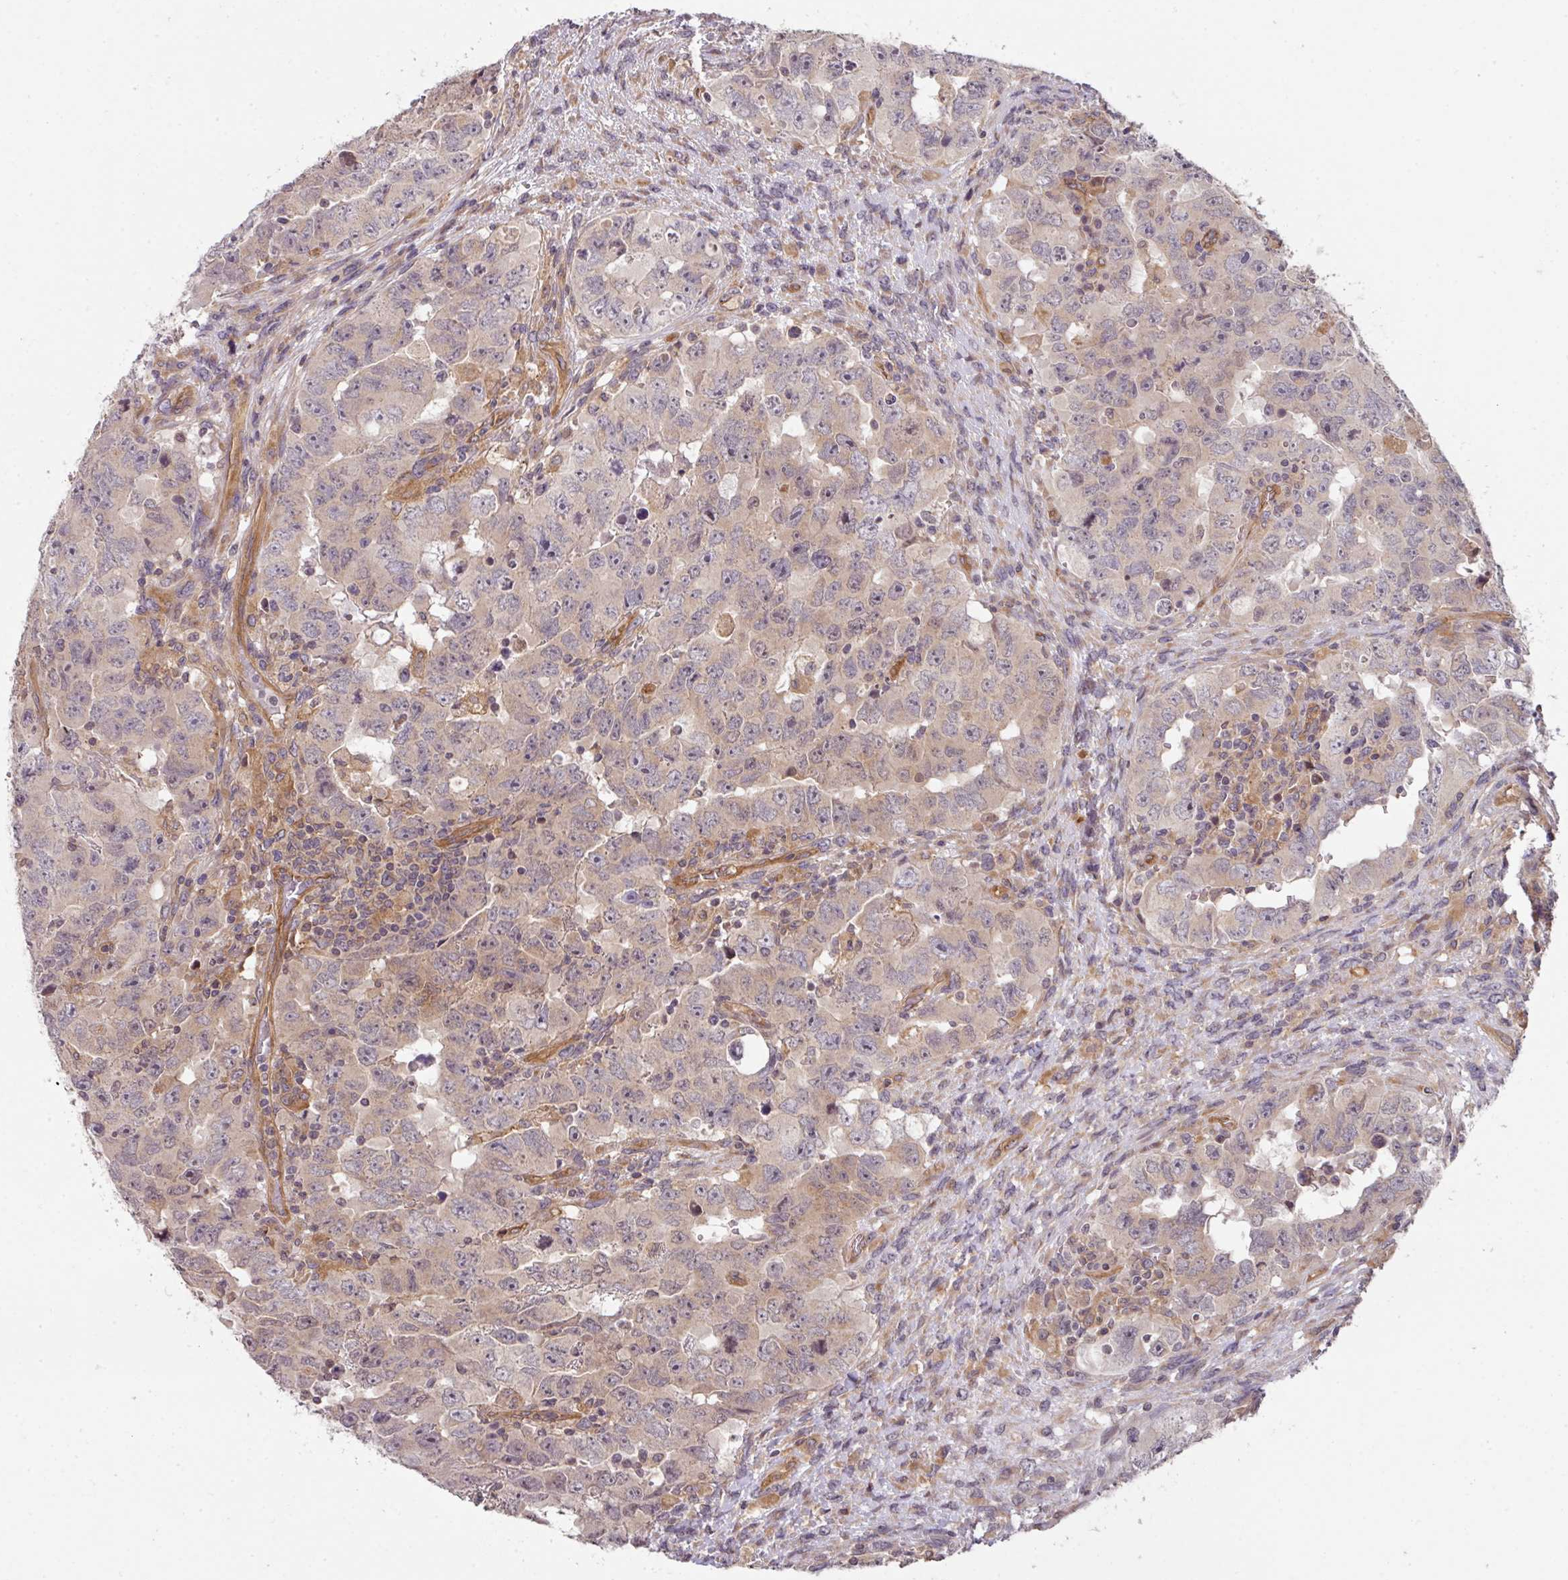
{"staining": {"intensity": "weak", "quantity": "25%-75%", "location": "cytoplasmic/membranous"}, "tissue": "testis cancer", "cell_type": "Tumor cells", "image_type": "cancer", "snomed": [{"axis": "morphology", "description": "Carcinoma, Embryonal, NOS"}, {"axis": "topography", "description": "Testis"}], "caption": "Human embryonal carcinoma (testis) stained with a protein marker exhibits weak staining in tumor cells.", "gene": "CYFIP2", "patient": {"sex": "male", "age": 24}}